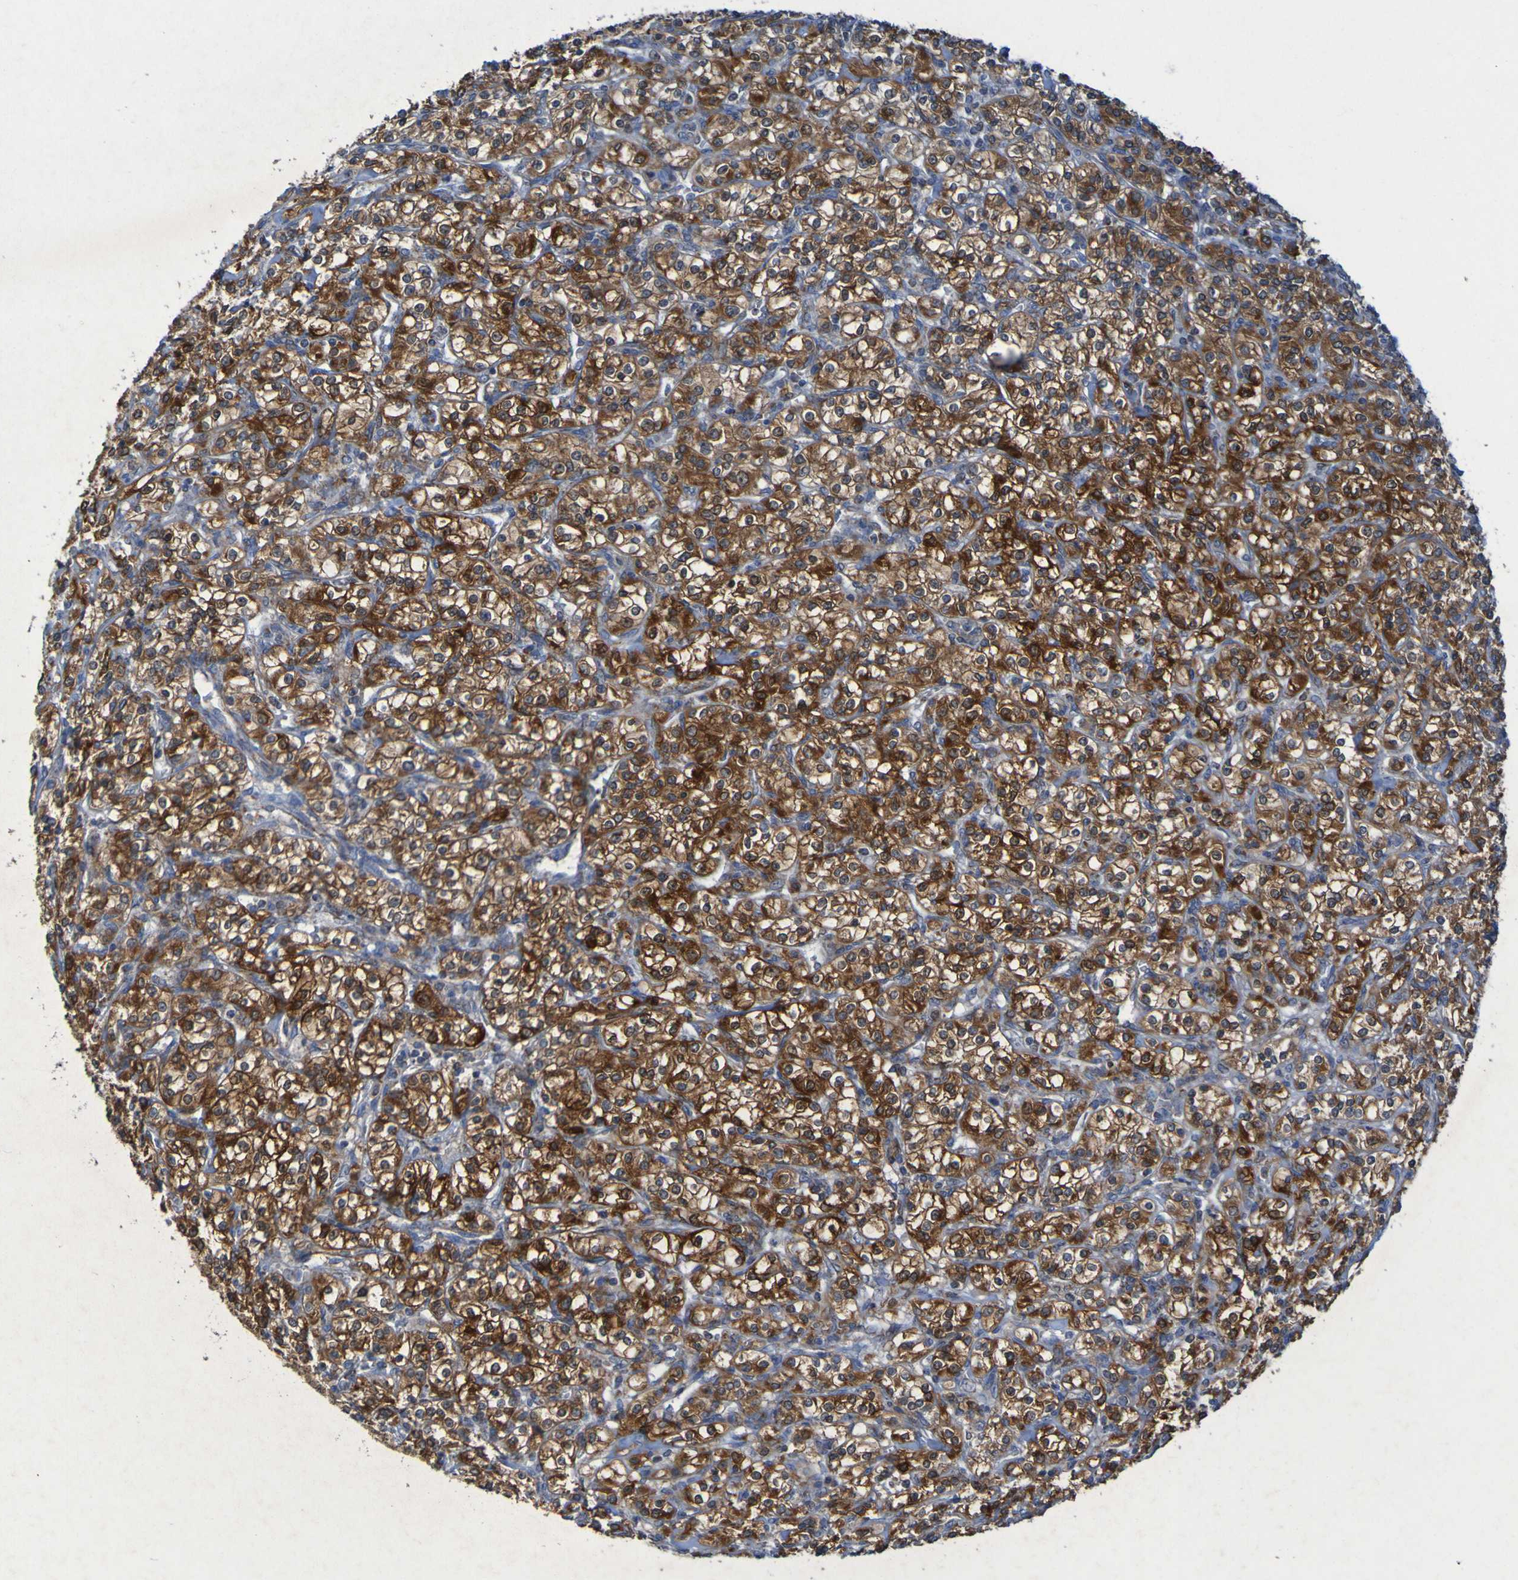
{"staining": {"intensity": "strong", "quantity": ">75%", "location": "cytoplasmic/membranous"}, "tissue": "renal cancer", "cell_type": "Tumor cells", "image_type": "cancer", "snomed": [{"axis": "morphology", "description": "Adenocarcinoma, NOS"}, {"axis": "topography", "description": "Kidney"}], "caption": "Renal adenocarcinoma tissue shows strong cytoplasmic/membranous staining in about >75% of tumor cells The protein is stained brown, and the nuclei are stained in blue (DAB IHC with brightfield microscopy, high magnification).", "gene": "CCDC51", "patient": {"sex": "male", "age": 77}}